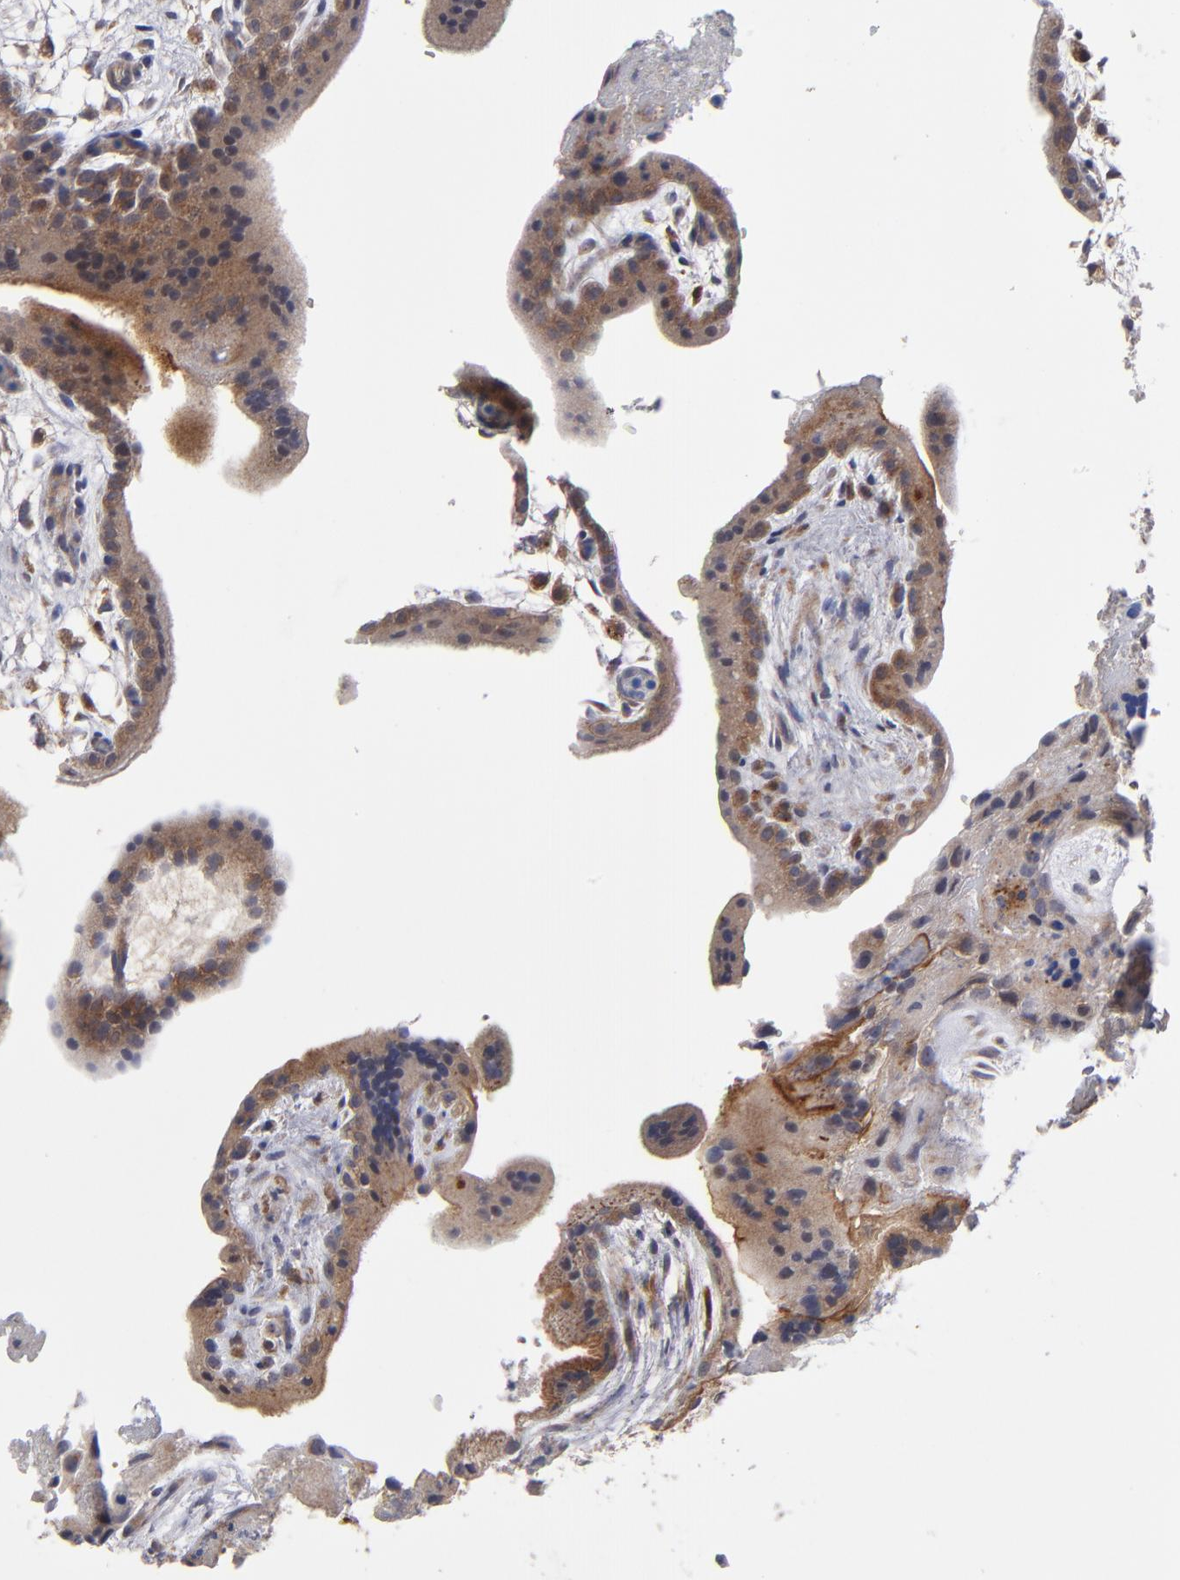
{"staining": {"intensity": "moderate", "quantity": ">75%", "location": "cytoplasmic/membranous"}, "tissue": "placenta", "cell_type": "Trophoblastic cells", "image_type": "normal", "snomed": [{"axis": "morphology", "description": "Normal tissue, NOS"}, {"axis": "topography", "description": "Placenta"}], "caption": "Placenta stained with DAB (3,3'-diaminobenzidine) immunohistochemistry demonstrates medium levels of moderate cytoplasmic/membranous staining in approximately >75% of trophoblastic cells. Using DAB (brown) and hematoxylin (blue) stains, captured at high magnification using brightfield microscopy.", "gene": "EXD2", "patient": {"sex": "female", "age": 35}}